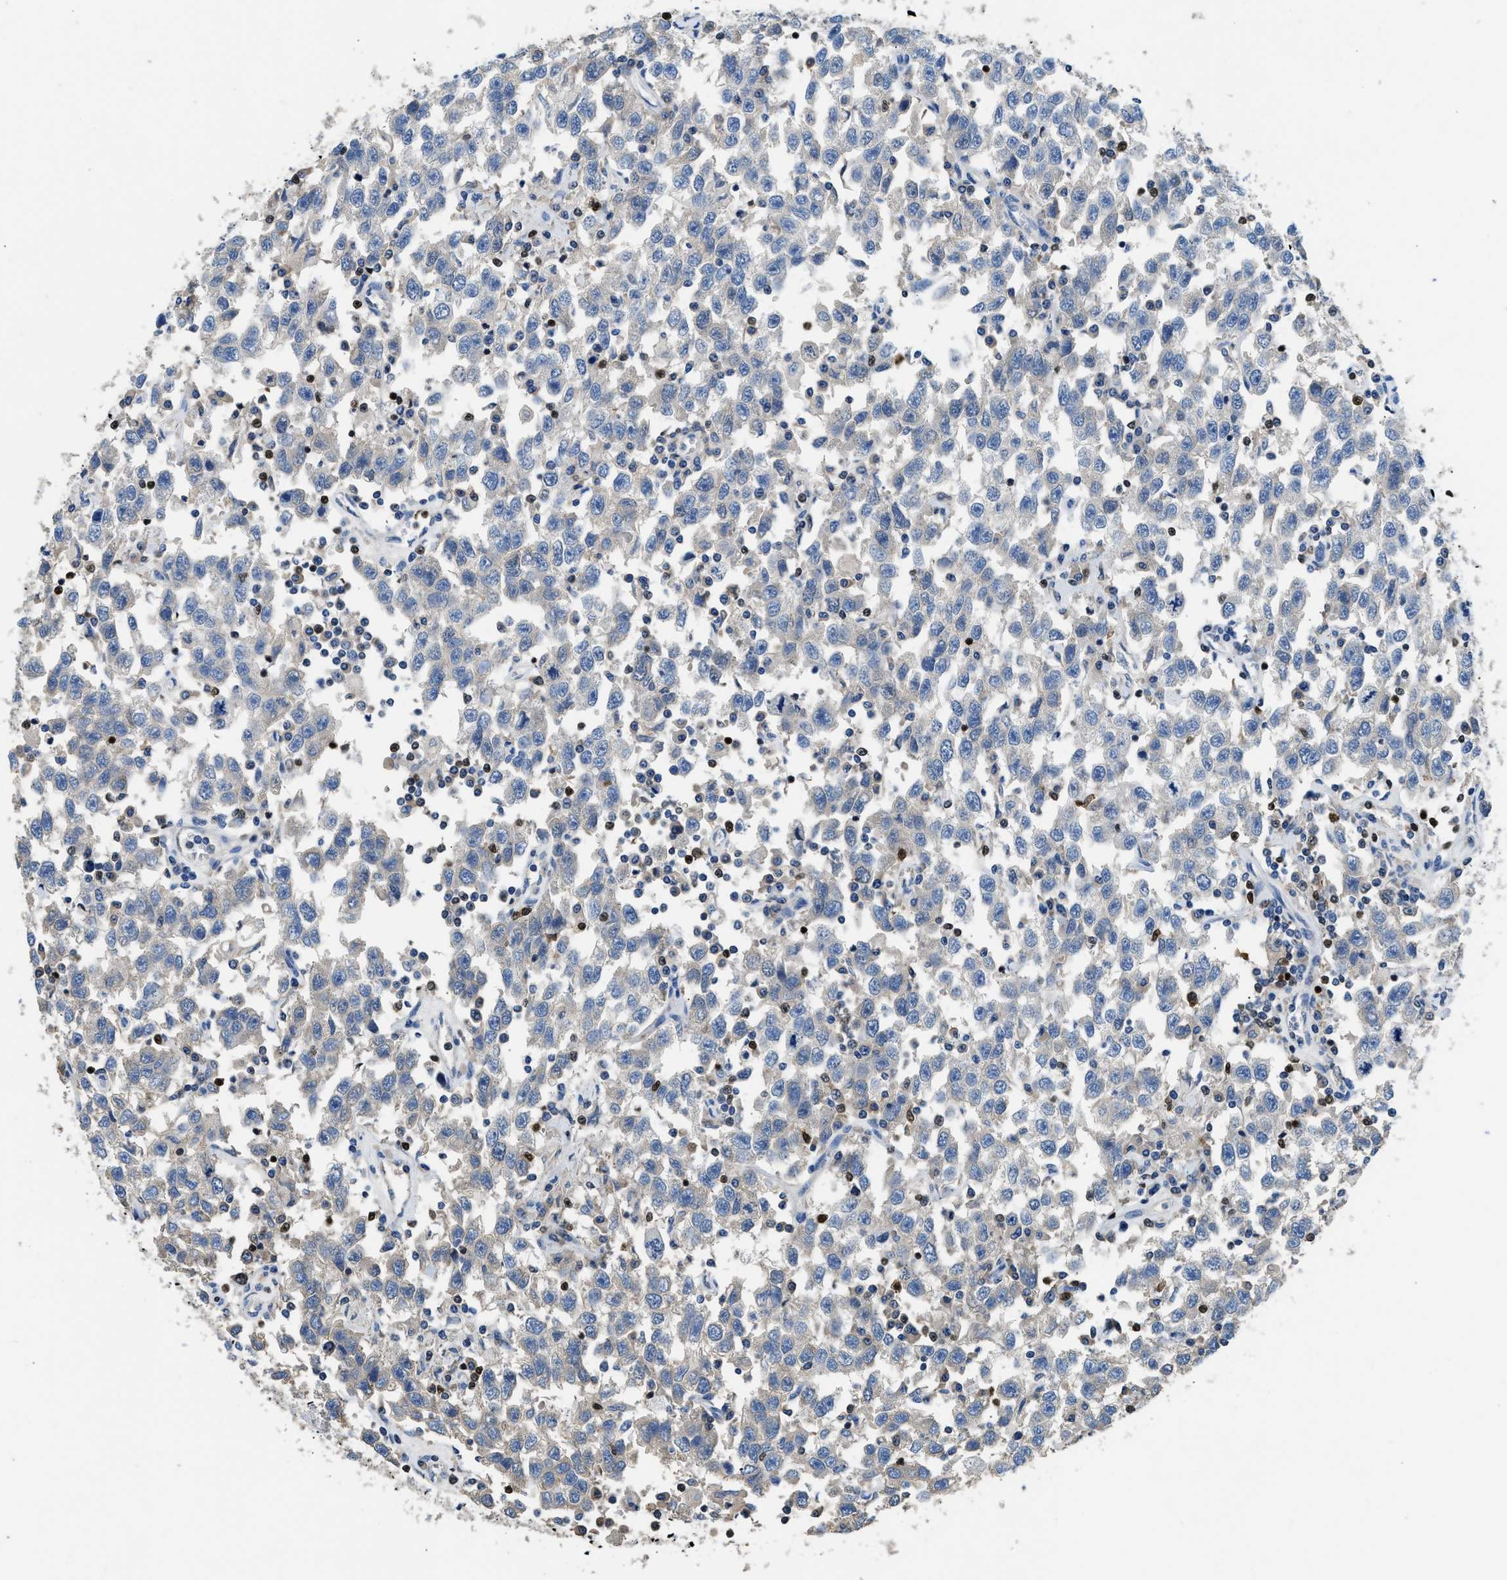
{"staining": {"intensity": "weak", "quantity": "<25%", "location": "cytoplasmic/membranous"}, "tissue": "testis cancer", "cell_type": "Tumor cells", "image_type": "cancer", "snomed": [{"axis": "morphology", "description": "Seminoma, NOS"}, {"axis": "topography", "description": "Testis"}], "caption": "This is an immunohistochemistry image of seminoma (testis). There is no positivity in tumor cells.", "gene": "TOX", "patient": {"sex": "male", "age": 41}}